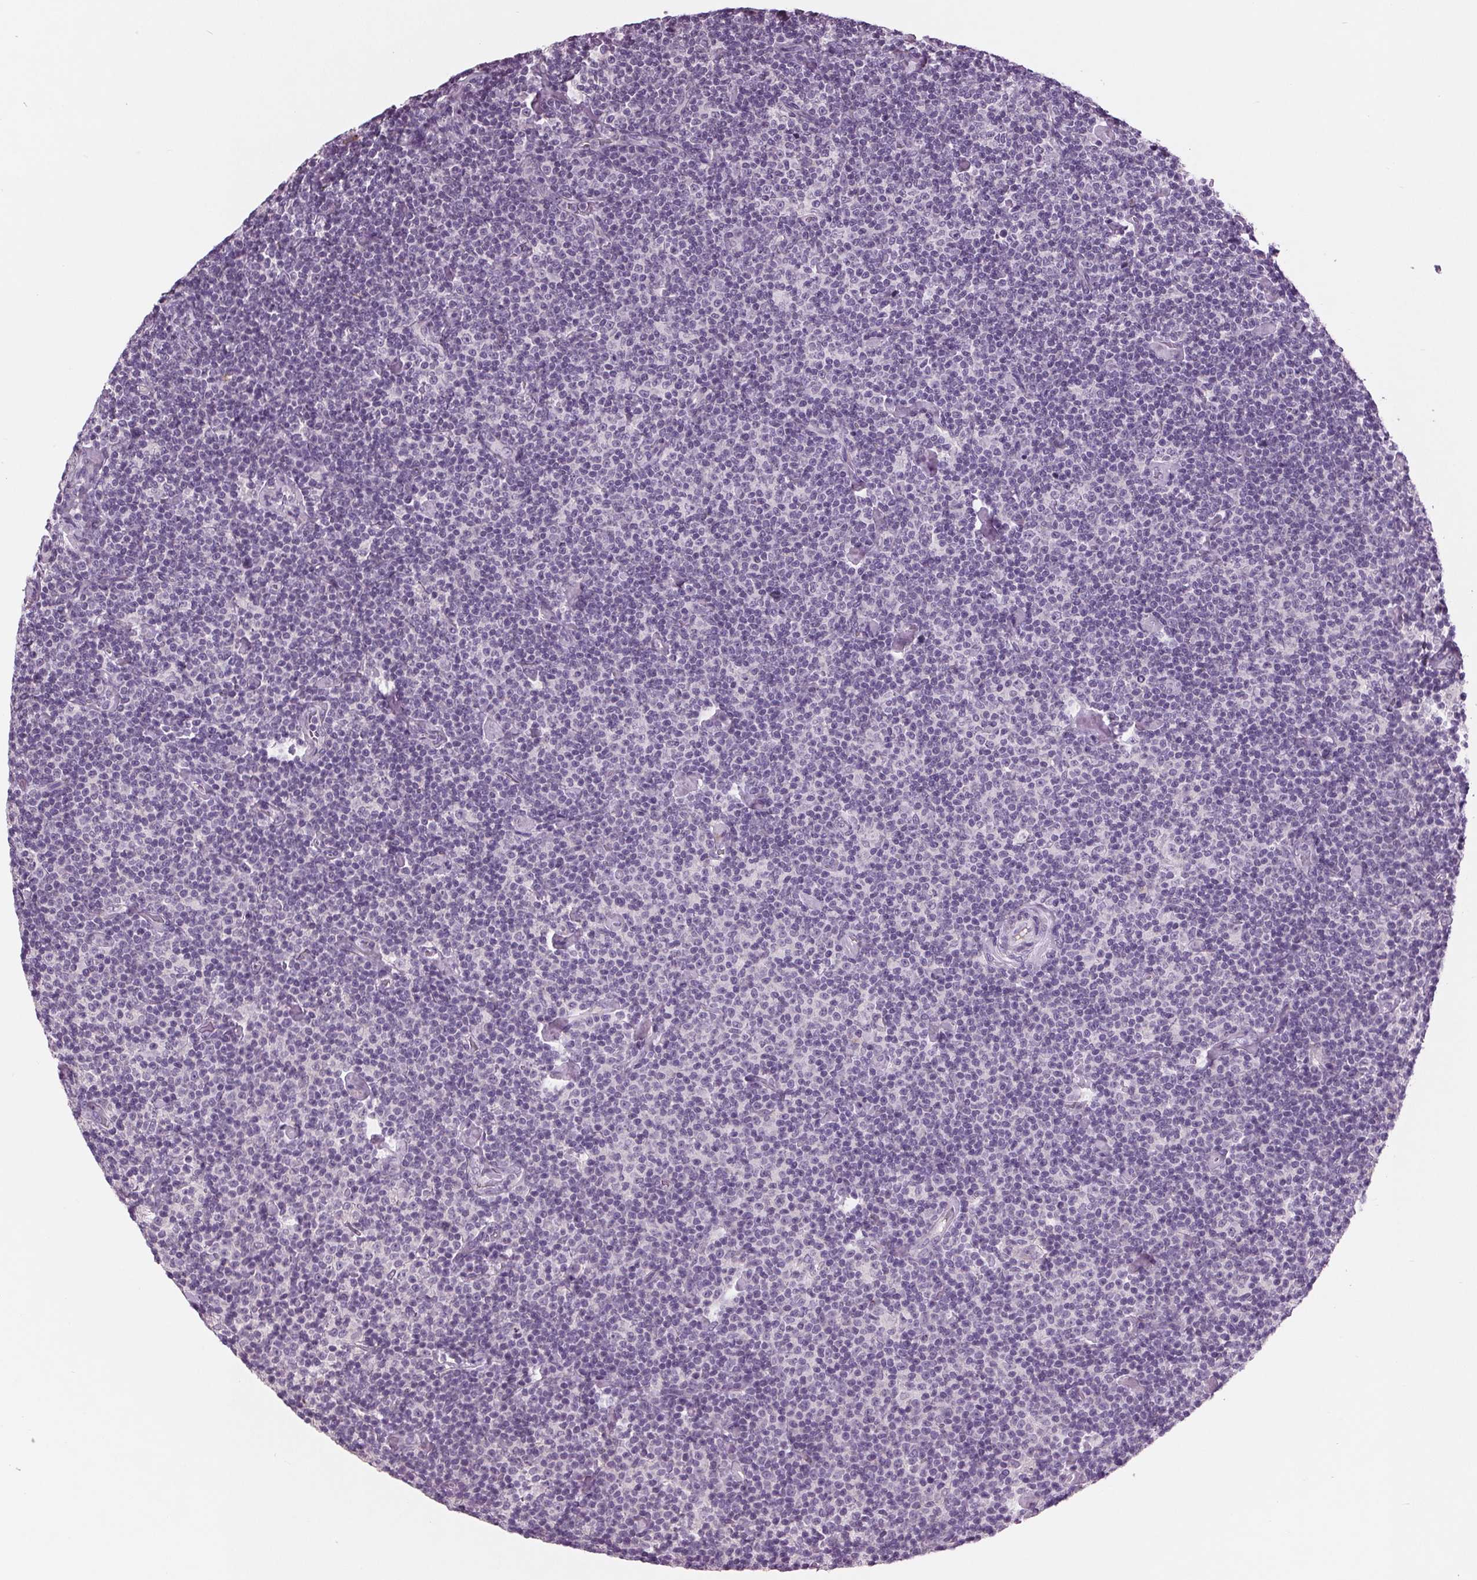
{"staining": {"intensity": "negative", "quantity": "none", "location": "none"}, "tissue": "lymphoma", "cell_type": "Tumor cells", "image_type": "cancer", "snomed": [{"axis": "morphology", "description": "Malignant lymphoma, non-Hodgkin's type, Low grade"}, {"axis": "topography", "description": "Lymph node"}], "caption": "Tumor cells are negative for protein expression in human lymphoma. (Brightfield microscopy of DAB (3,3'-diaminobenzidine) immunohistochemistry (IHC) at high magnification).", "gene": "C6", "patient": {"sex": "male", "age": 81}}